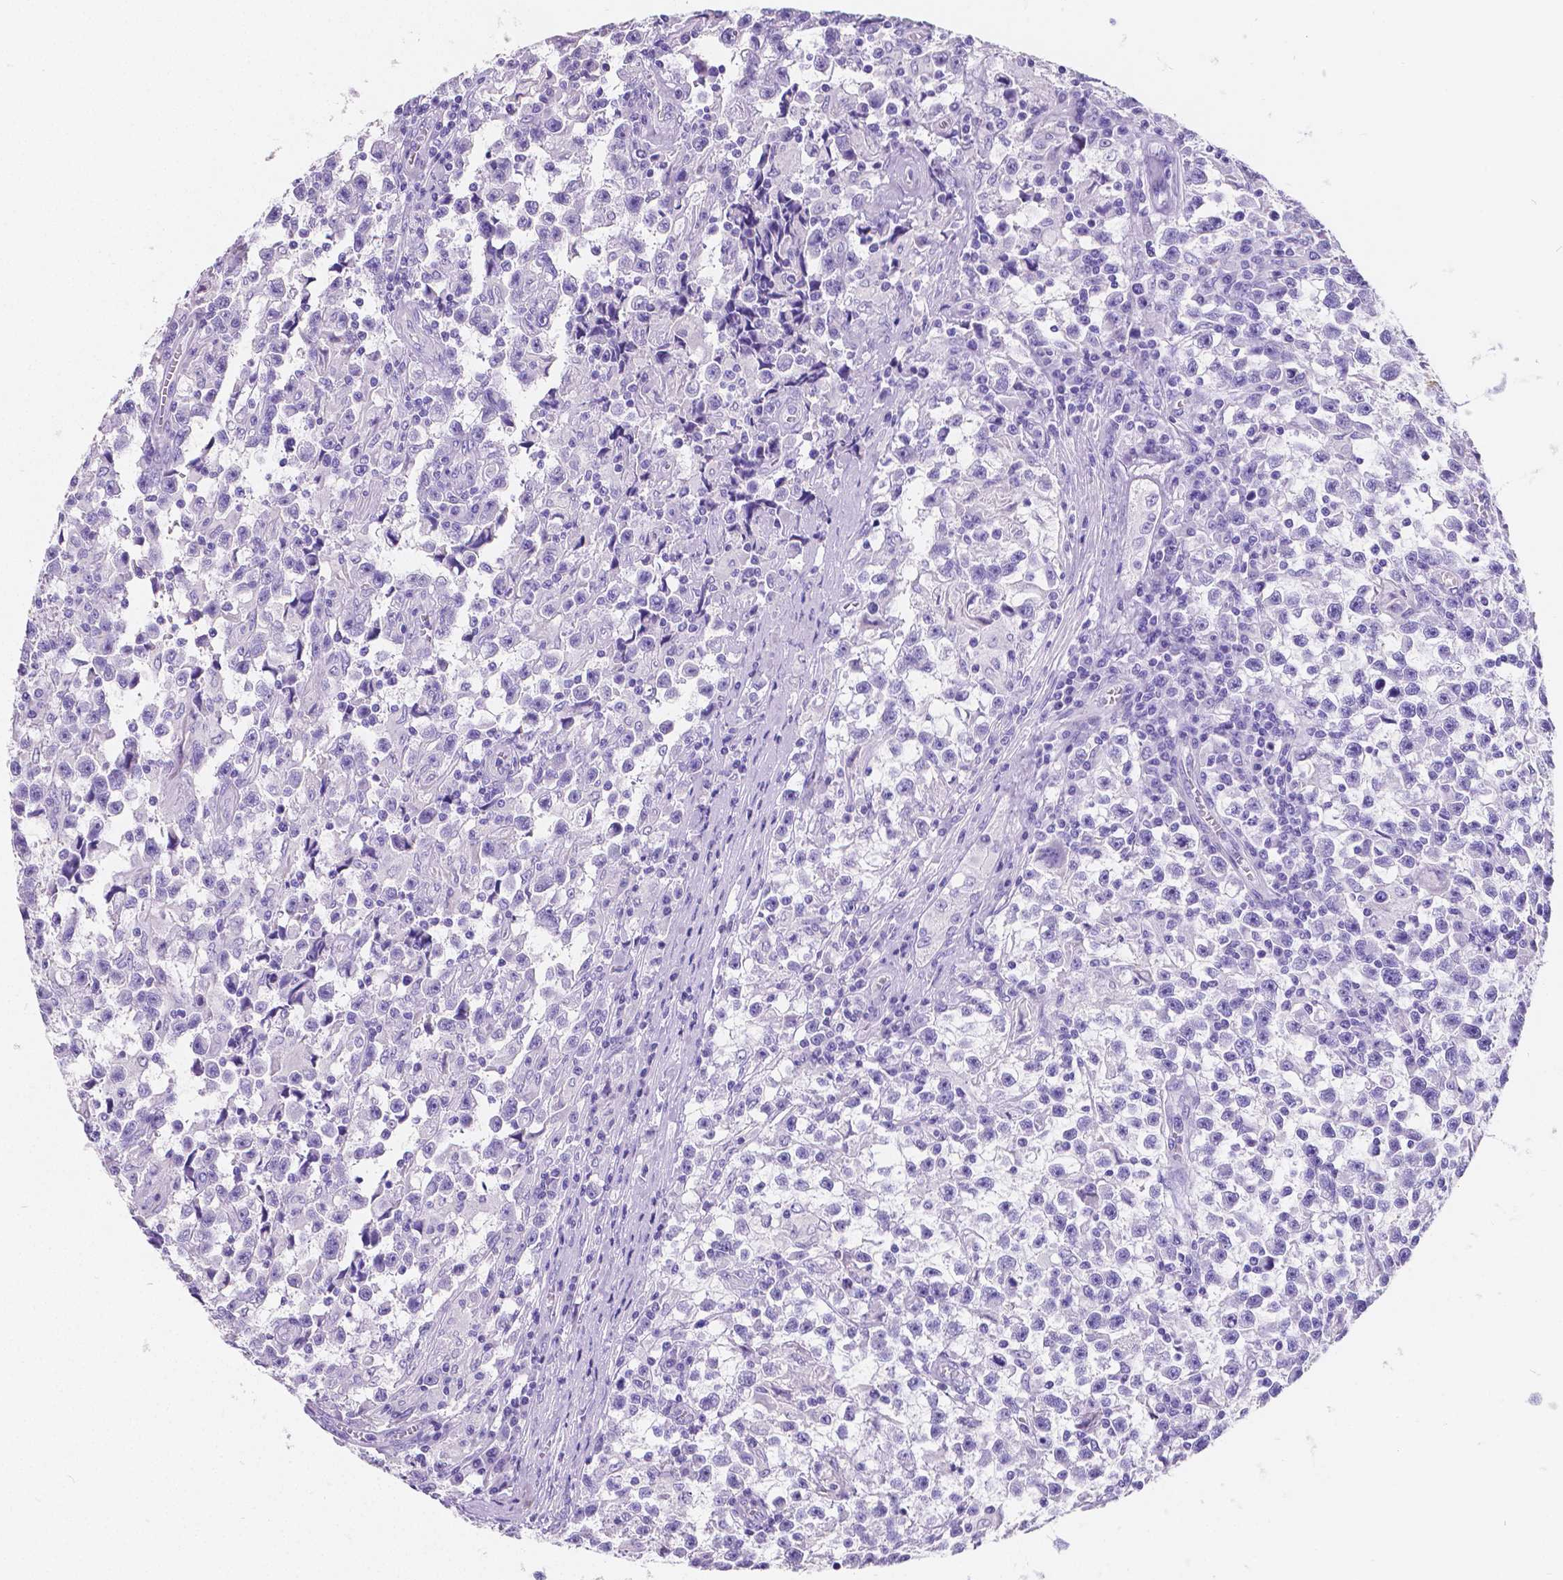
{"staining": {"intensity": "negative", "quantity": "none", "location": "none"}, "tissue": "testis cancer", "cell_type": "Tumor cells", "image_type": "cancer", "snomed": [{"axis": "morphology", "description": "Seminoma, NOS"}, {"axis": "topography", "description": "Testis"}], "caption": "High power microscopy photomicrograph of an immunohistochemistry (IHC) histopathology image of seminoma (testis), revealing no significant expression in tumor cells.", "gene": "SATB2", "patient": {"sex": "male", "age": 31}}